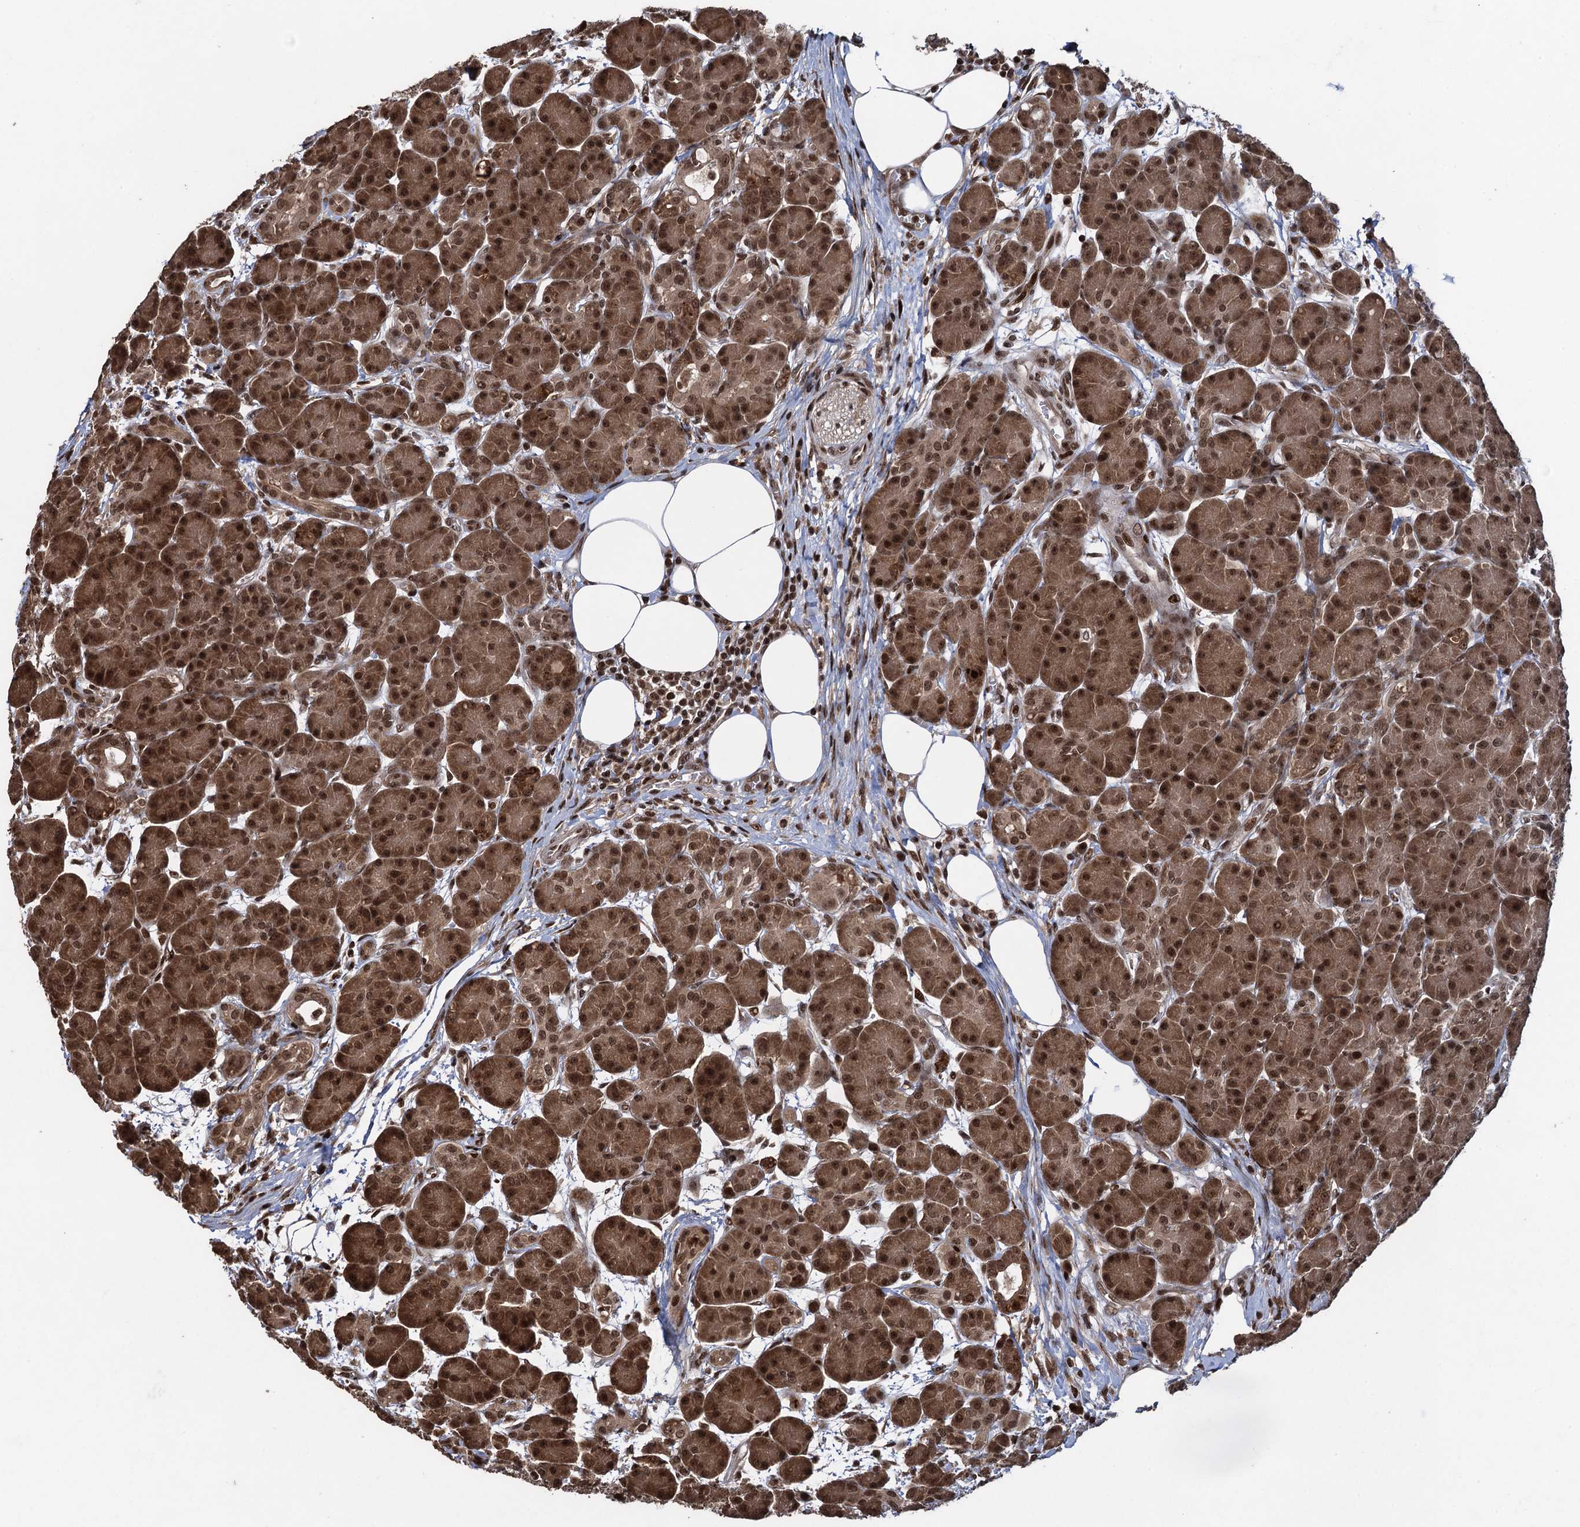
{"staining": {"intensity": "strong", "quantity": ">75%", "location": "cytoplasmic/membranous,nuclear"}, "tissue": "pancreas", "cell_type": "Exocrine glandular cells", "image_type": "normal", "snomed": [{"axis": "morphology", "description": "Normal tissue, NOS"}, {"axis": "topography", "description": "Pancreas"}], "caption": "Protein staining displays strong cytoplasmic/membranous,nuclear expression in approximately >75% of exocrine glandular cells in normal pancreas.", "gene": "ZNF169", "patient": {"sex": "male", "age": 63}}